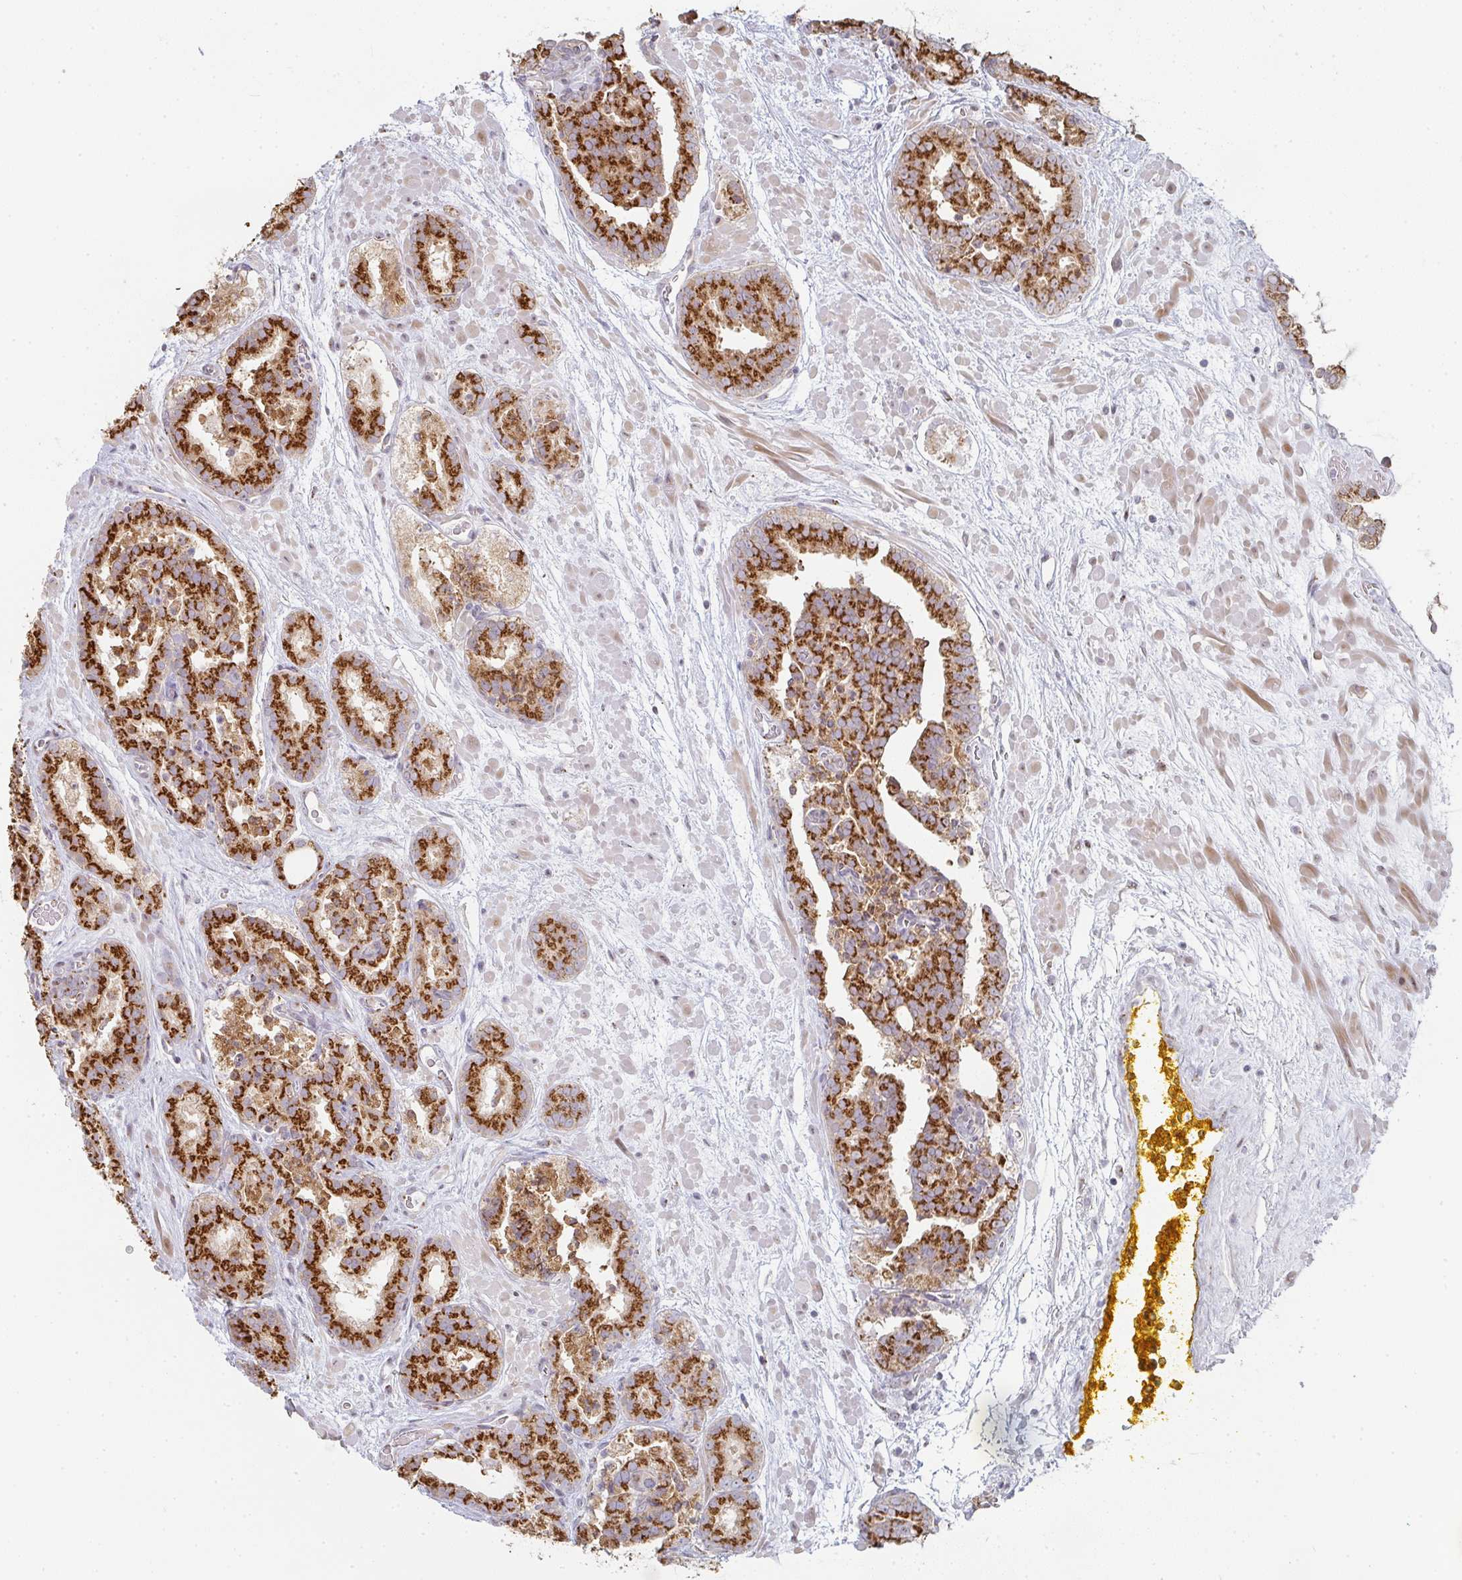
{"staining": {"intensity": "strong", "quantity": ">75%", "location": "cytoplasmic/membranous"}, "tissue": "prostate cancer", "cell_type": "Tumor cells", "image_type": "cancer", "snomed": [{"axis": "morphology", "description": "Adenocarcinoma, High grade"}, {"axis": "topography", "description": "Prostate"}], "caption": "A photomicrograph of human adenocarcinoma (high-grade) (prostate) stained for a protein shows strong cytoplasmic/membranous brown staining in tumor cells.", "gene": "ZNF526", "patient": {"sex": "male", "age": 66}}